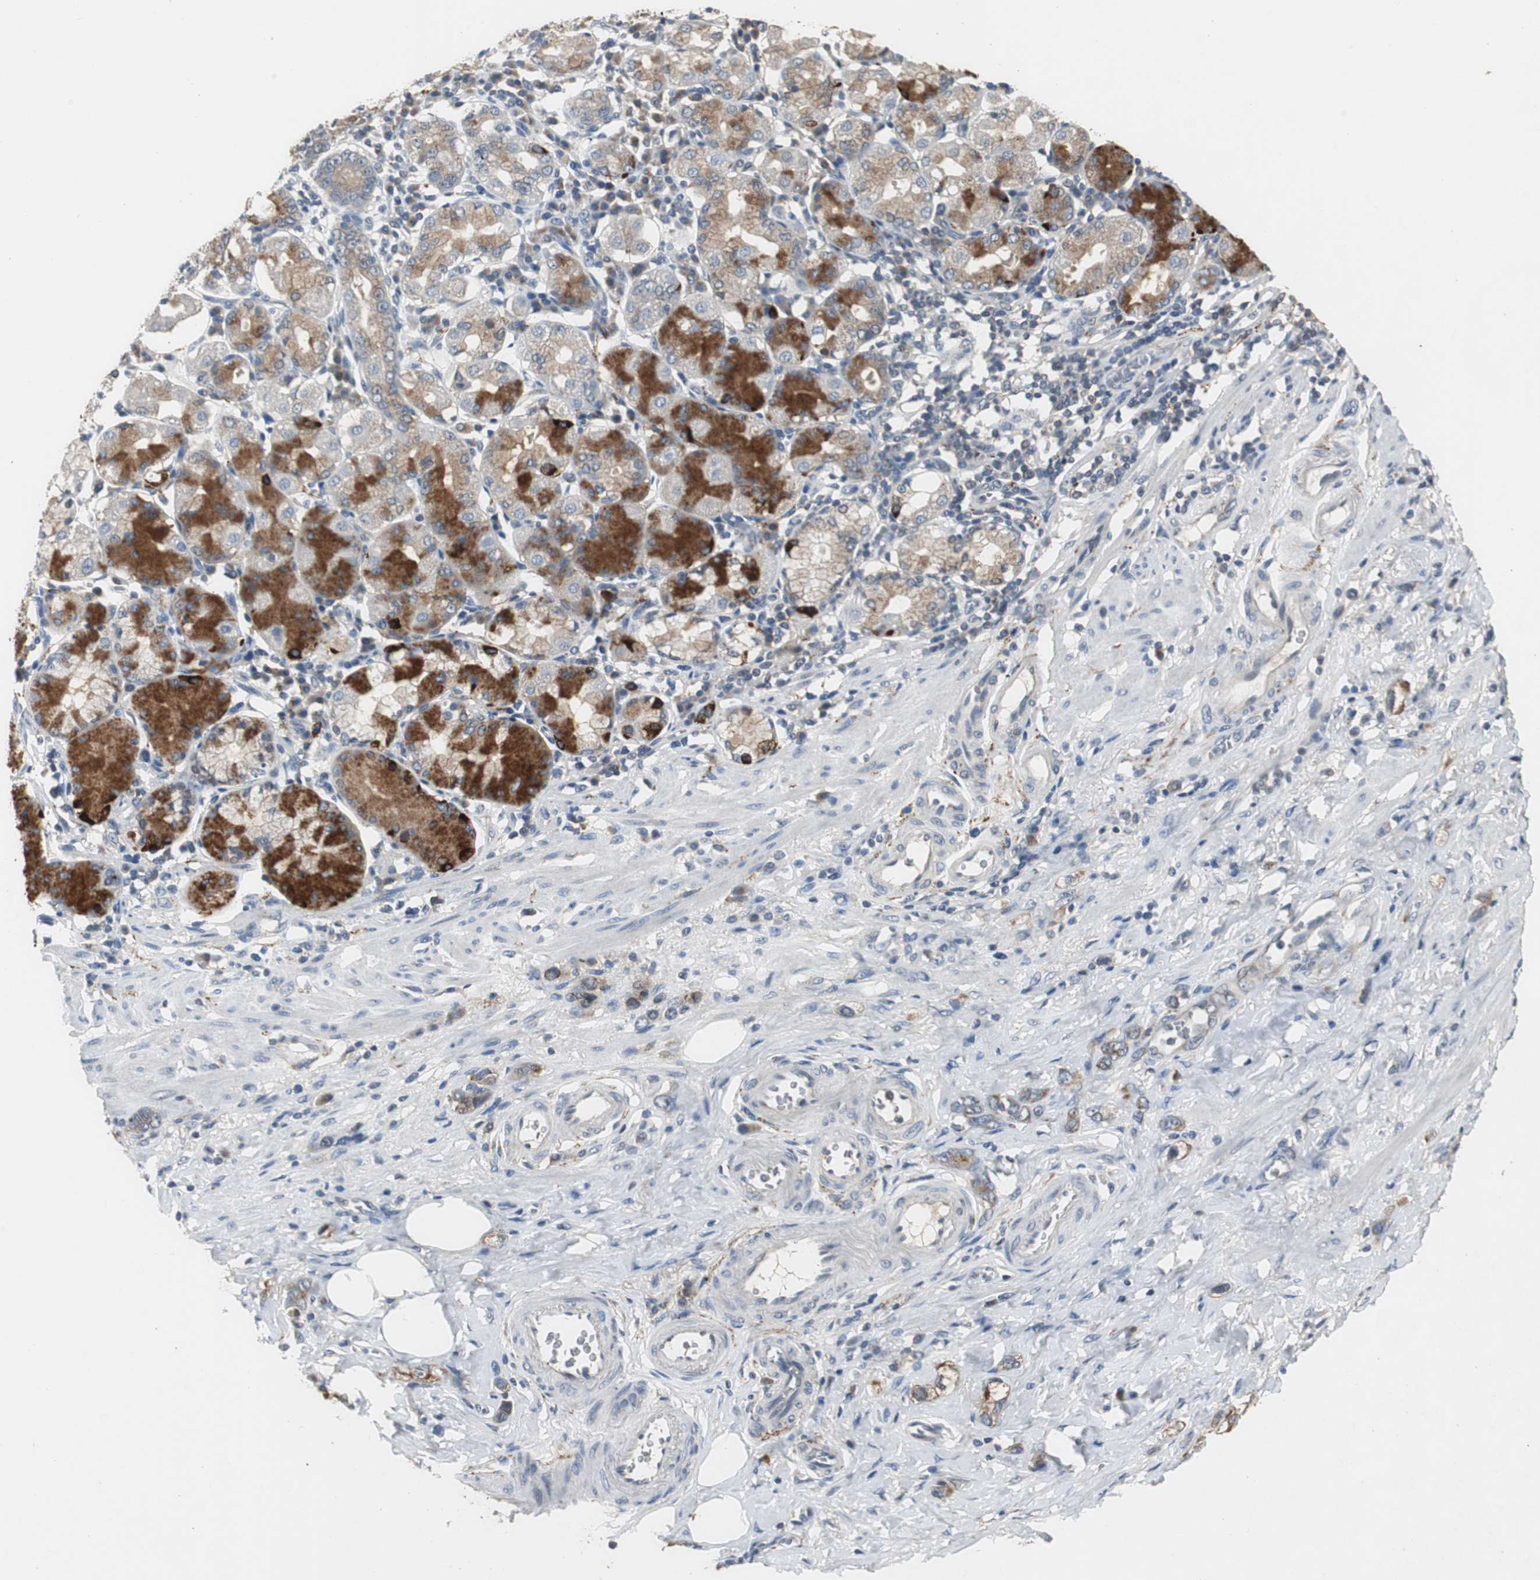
{"staining": {"intensity": "moderate", "quantity": ">75%", "location": "cytoplasmic/membranous"}, "tissue": "stomach cancer", "cell_type": "Tumor cells", "image_type": "cancer", "snomed": [{"axis": "morphology", "description": "Adenocarcinoma, NOS"}, {"axis": "topography", "description": "Stomach"}], "caption": "Stomach cancer (adenocarcinoma) was stained to show a protein in brown. There is medium levels of moderate cytoplasmic/membranous staining in about >75% of tumor cells. Using DAB (3,3'-diaminobenzidine) (brown) and hematoxylin (blue) stains, captured at high magnification using brightfield microscopy.", "gene": "PTPRN2", "patient": {"sex": "male", "age": 82}}